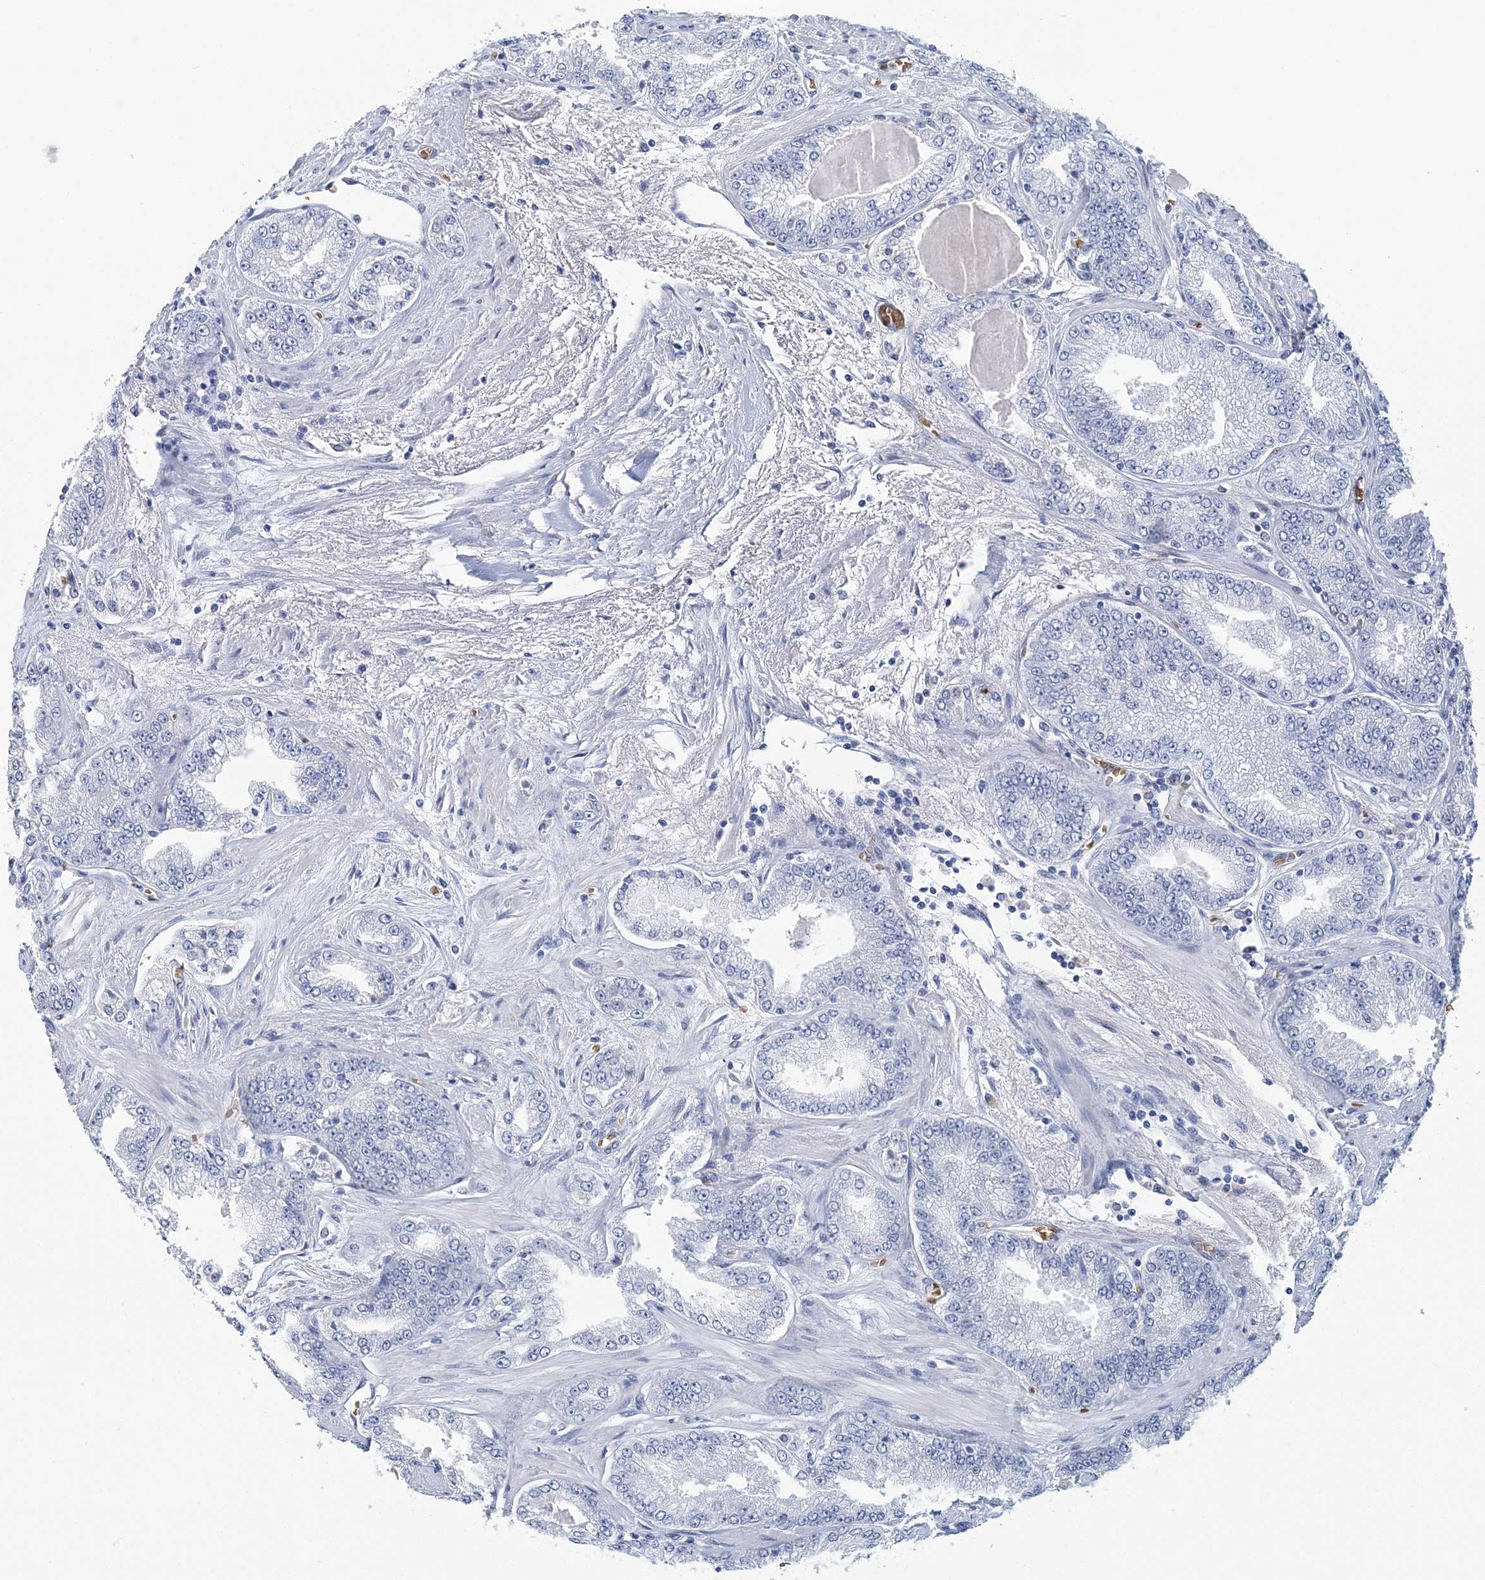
{"staining": {"intensity": "negative", "quantity": "none", "location": "none"}, "tissue": "prostate cancer", "cell_type": "Tumor cells", "image_type": "cancer", "snomed": [{"axis": "morphology", "description": "Adenocarcinoma, High grade"}, {"axis": "topography", "description": "Prostate"}], "caption": "IHC of high-grade adenocarcinoma (prostate) reveals no positivity in tumor cells. (Immunohistochemistry, brightfield microscopy, high magnification).", "gene": "HBD", "patient": {"sex": "male", "age": 71}}